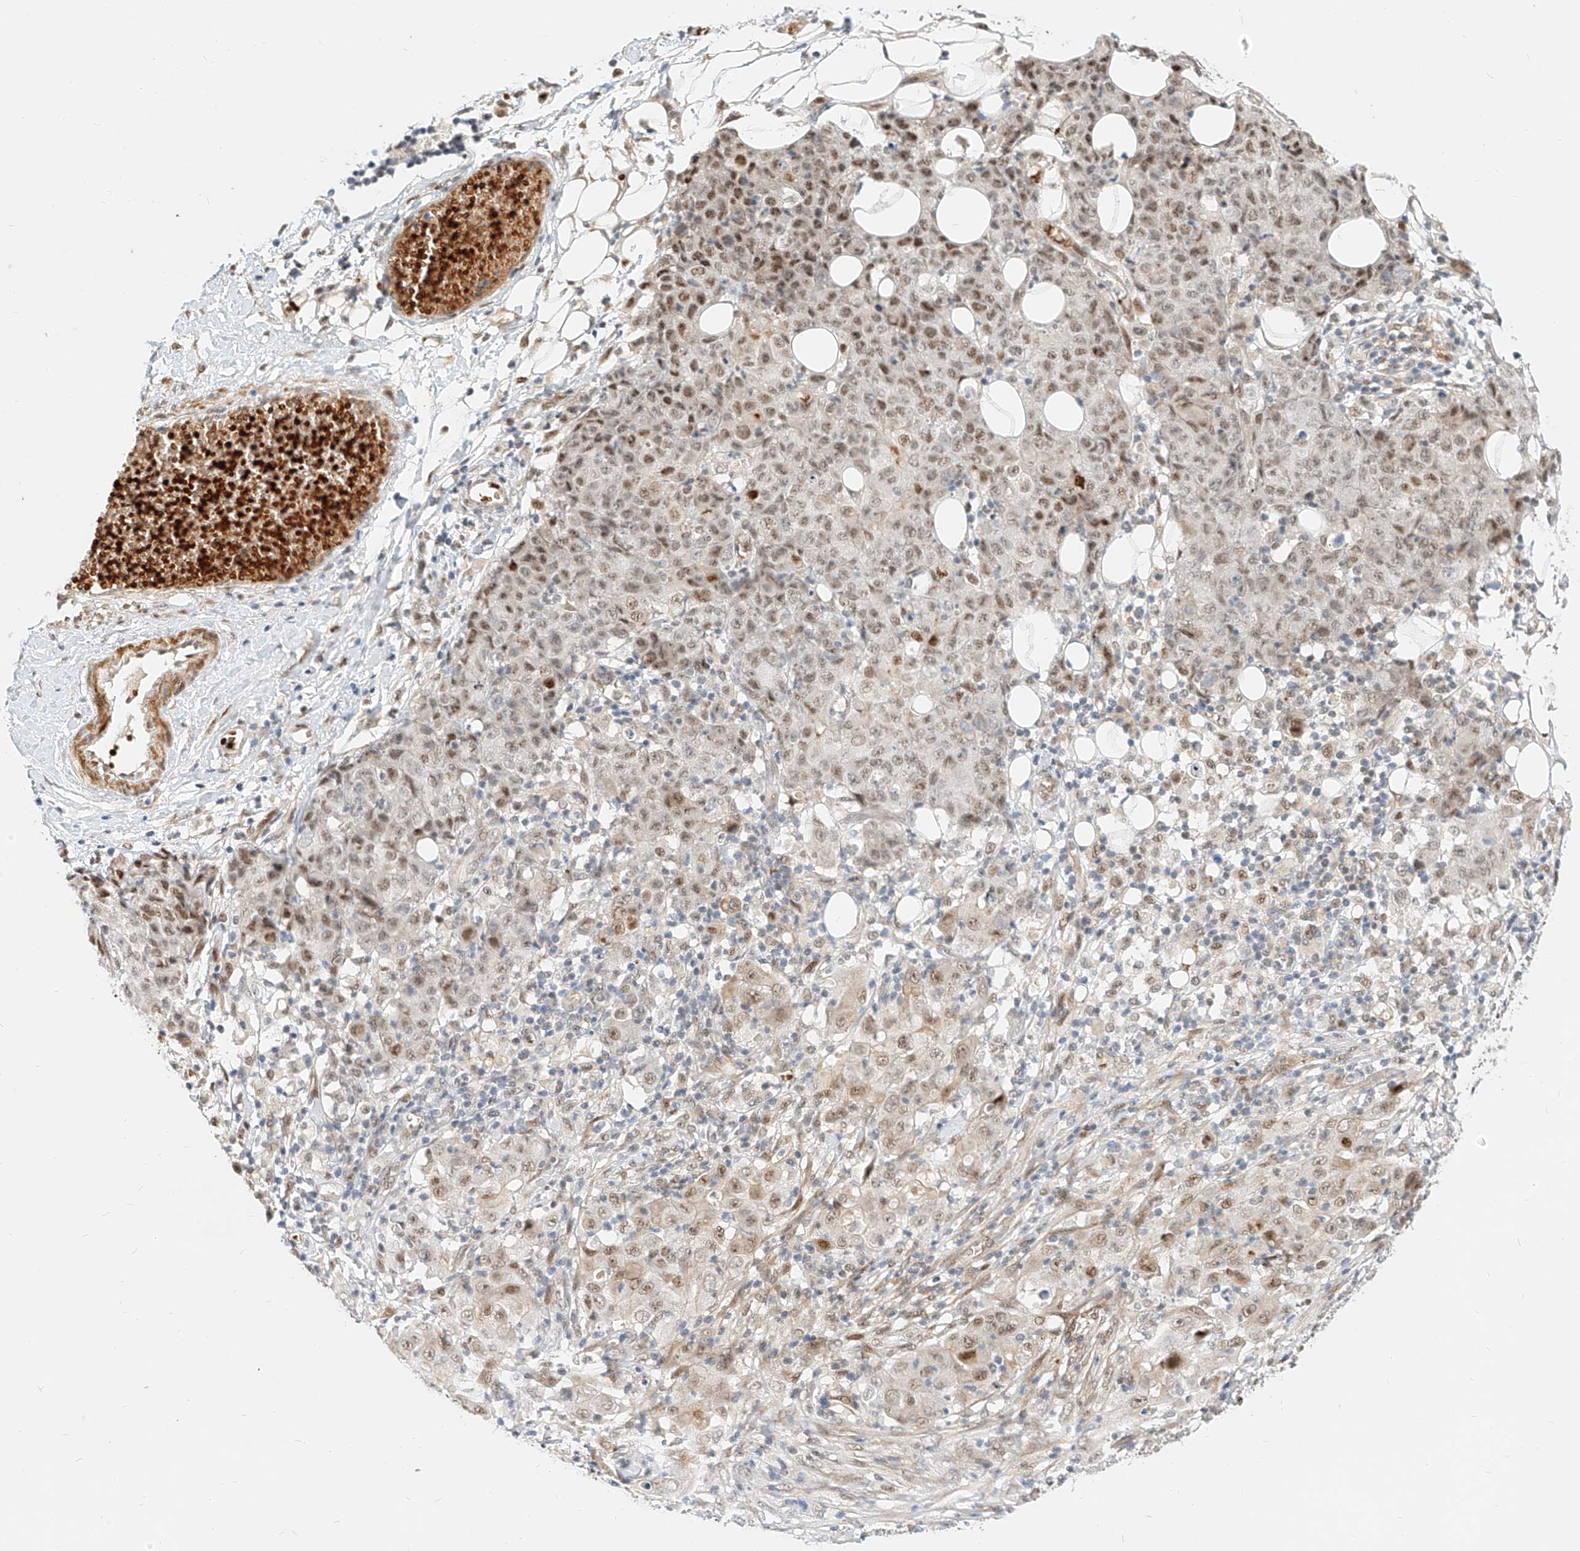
{"staining": {"intensity": "weak", "quantity": ">75%", "location": "nuclear"}, "tissue": "ovarian cancer", "cell_type": "Tumor cells", "image_type": "cancer", "snomed": [{"axis": "morphology", "description": "Carcinoma, endometroid"}, {"axis": "topography", "description": "Ovary"}], "caption": "Approximately >75% of tumor cells in human ovarian endometroid carcinoma exhibit weak nuclear protein positivity as visualized by brown immunohistochemical staining.", "gene": "CBX8", "patient": {"sex": "female", "age": 42}}